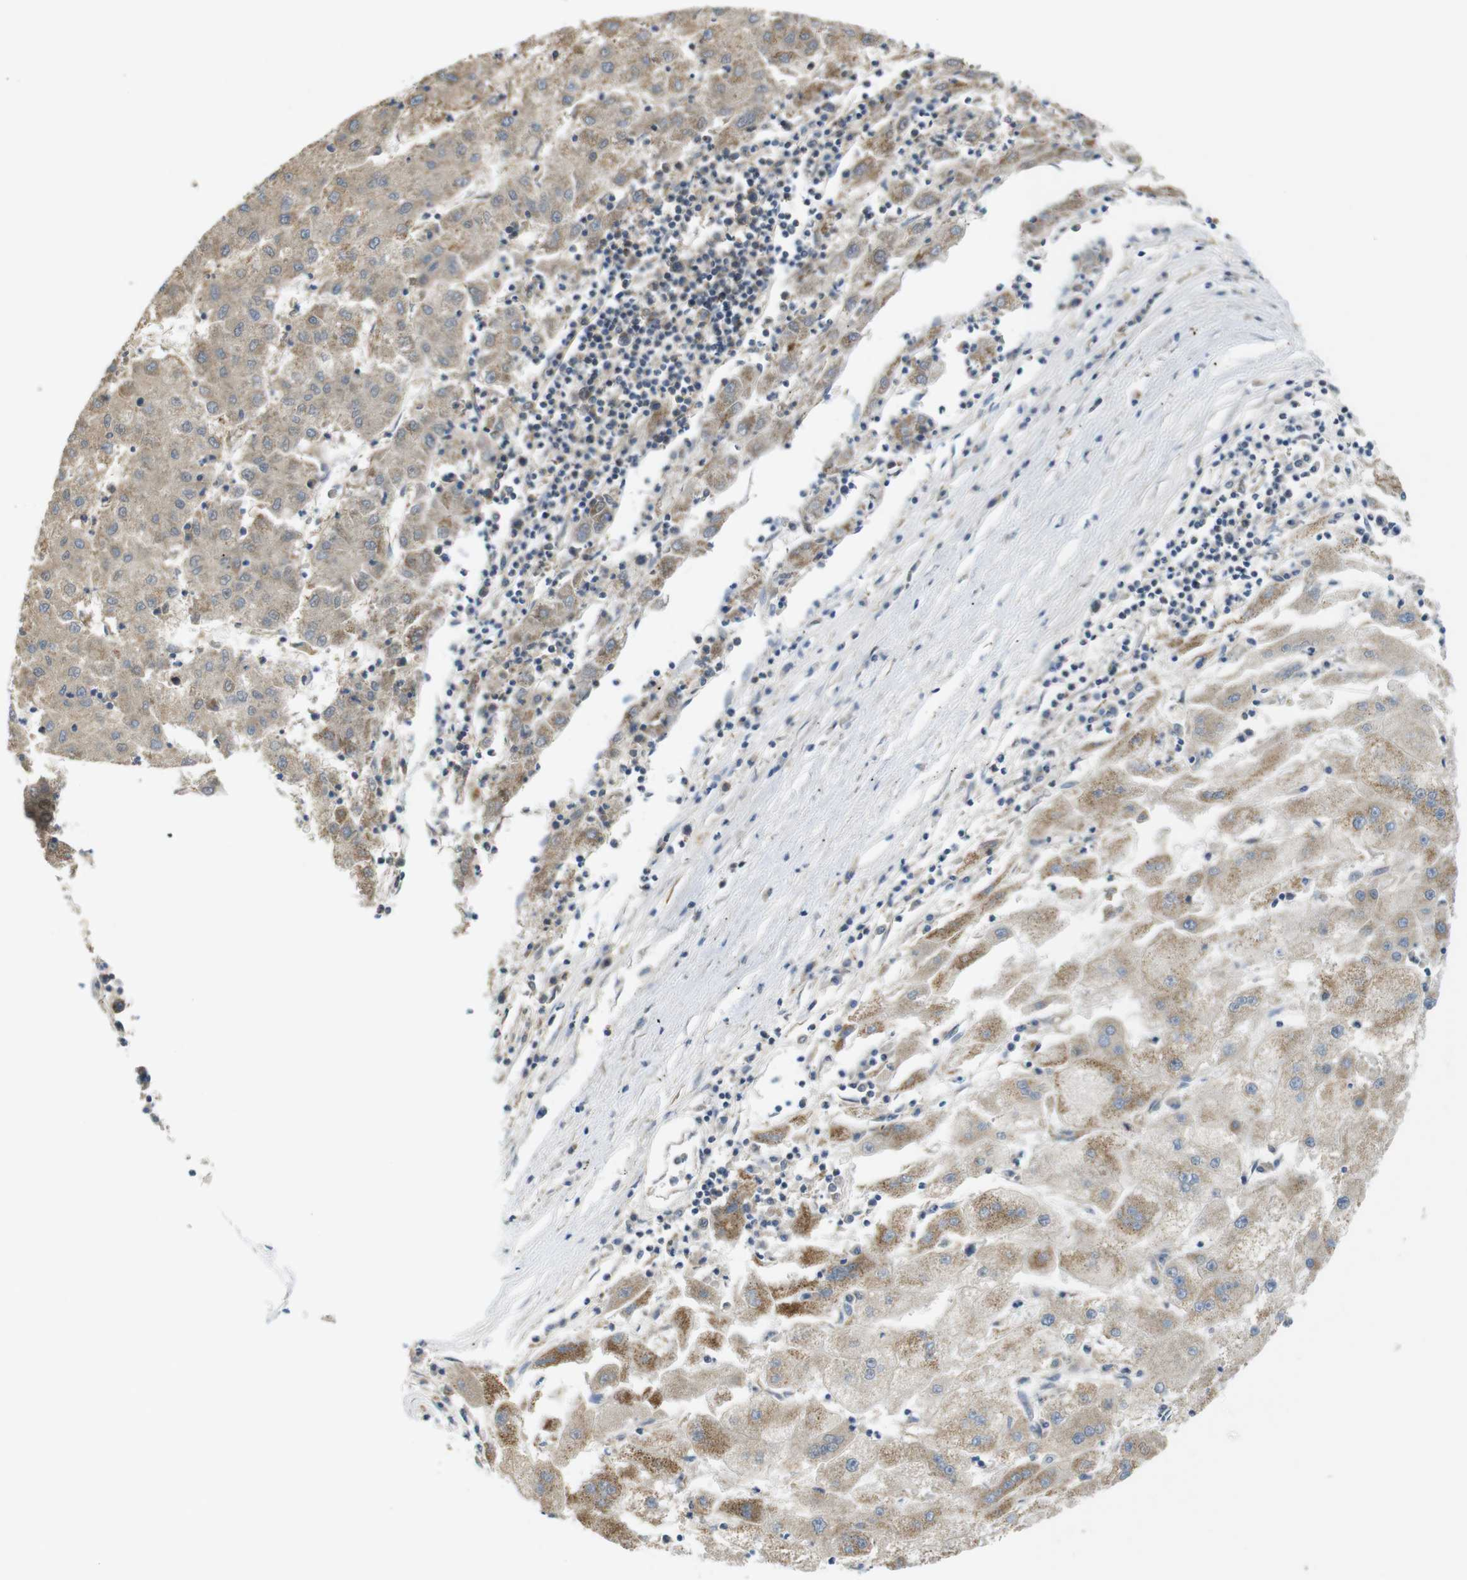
{"staining": {"intensity": "weak", "quantity": ">75%", "location": "cytoplasmic/membranous"}, "tissue": "liver cancer", "cell_type": "Tumor cells", "image_type": "cancer", "snomed": [{"axis": "morphology", "description": "Carcinoma, Hepatocellular, NOS"}, {"axis": "topography", "description": "Liver"}], "caption": "Immunohistochemical staining of liver hepatocellular carcinoma reveals low levels of weak cytoplasmic/membranous staining in approximately >75% of tumor cells. (Brightfield microscopy of DAB IHC at high magnification).", "gene": "MARCHF1", "patient": {"sex": "male", "age": 72}}